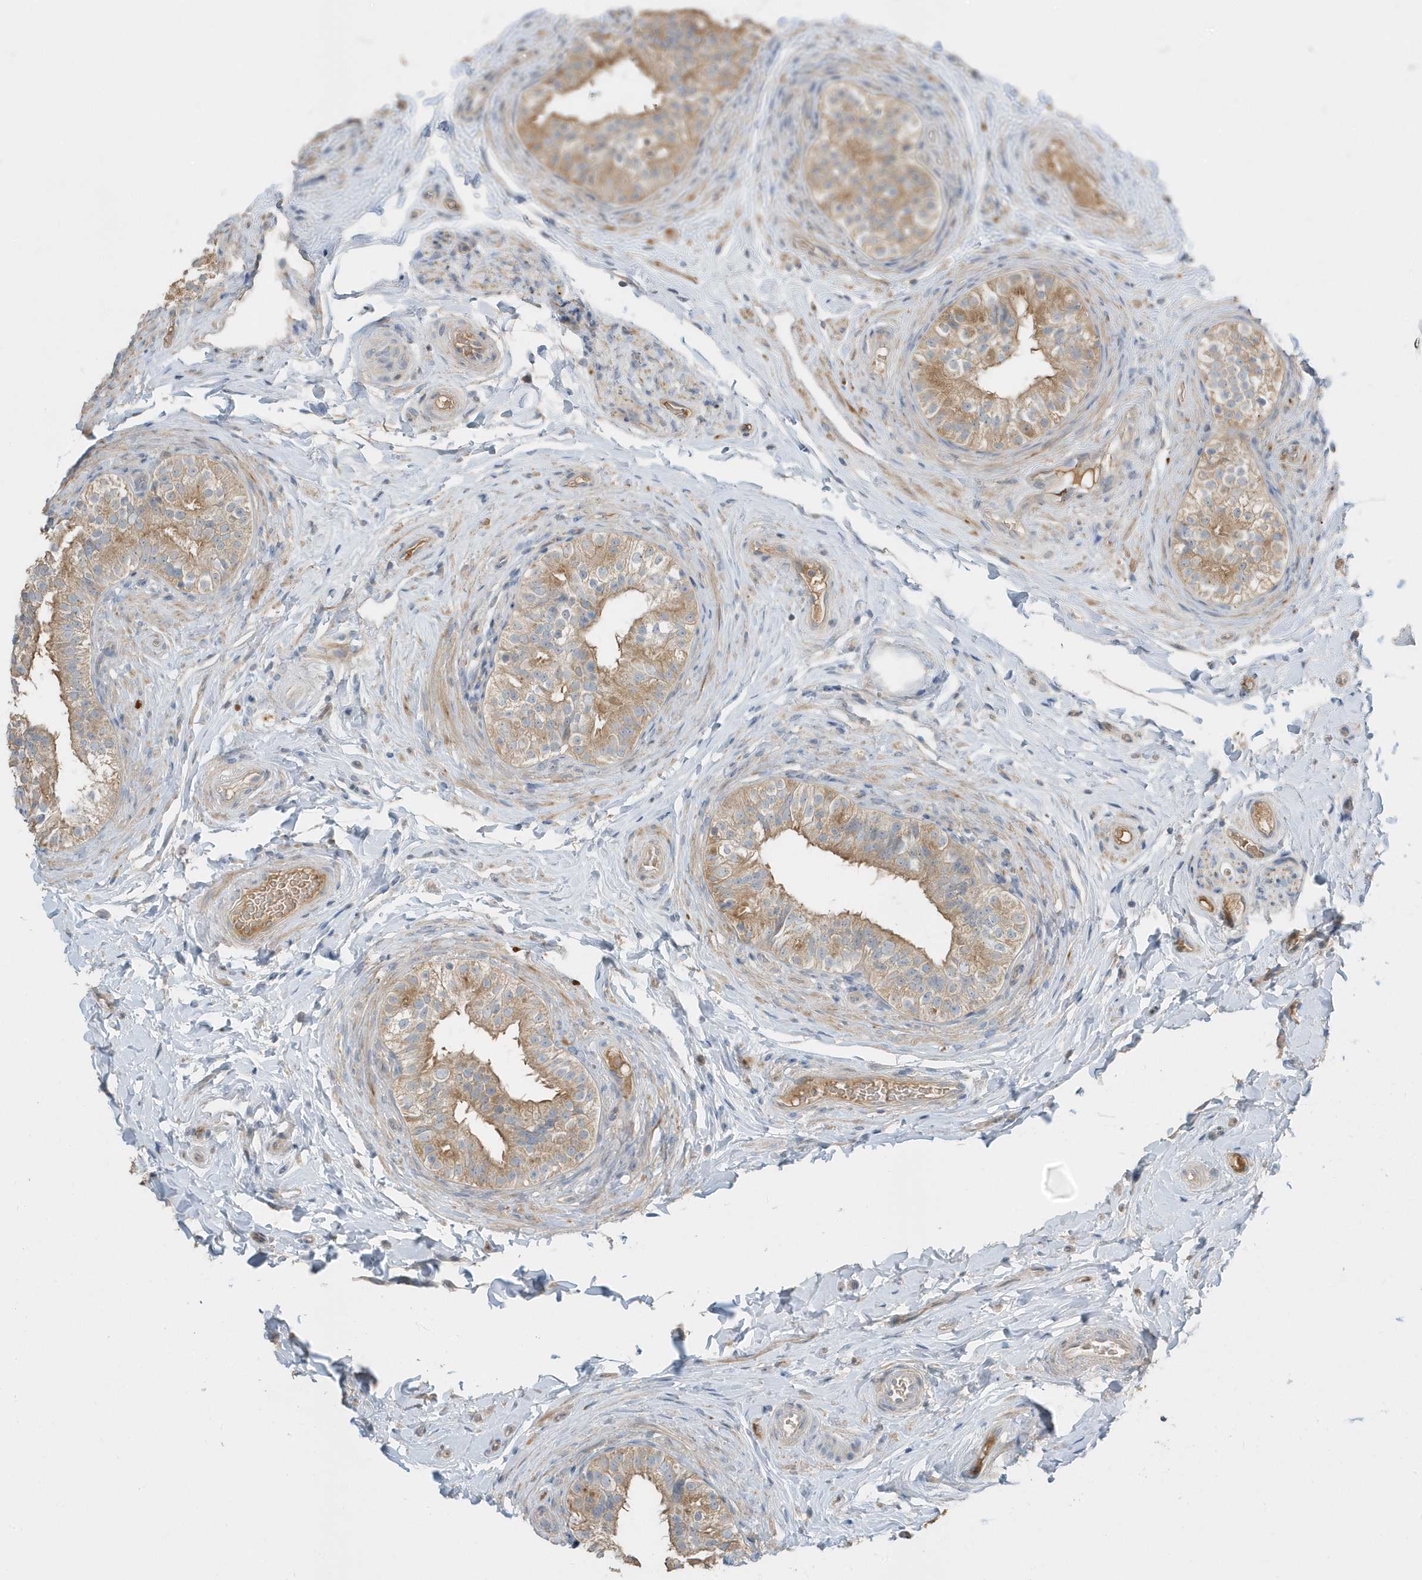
{"staining": {"intensity": "moderate", "quantity": "25%-75%", "location": "cytoplasmic/membranous"}, "tissue": "epididymis", "cell_type": "Glandular cells", "image_type": "normal", "snomed": [{"axis": "morphology", "description": "Normal tissue, NOS"}, {"axis": "topography", "description": "Epididymis"}], "caption": "IHC of benign epididymis demonstrates medium levels of moderate cytoplasmic/membranous positivity in approximately 25%-75% of glandular cells.", "gene": "USP53", "patient": {"sex": "male", "age": 49}}